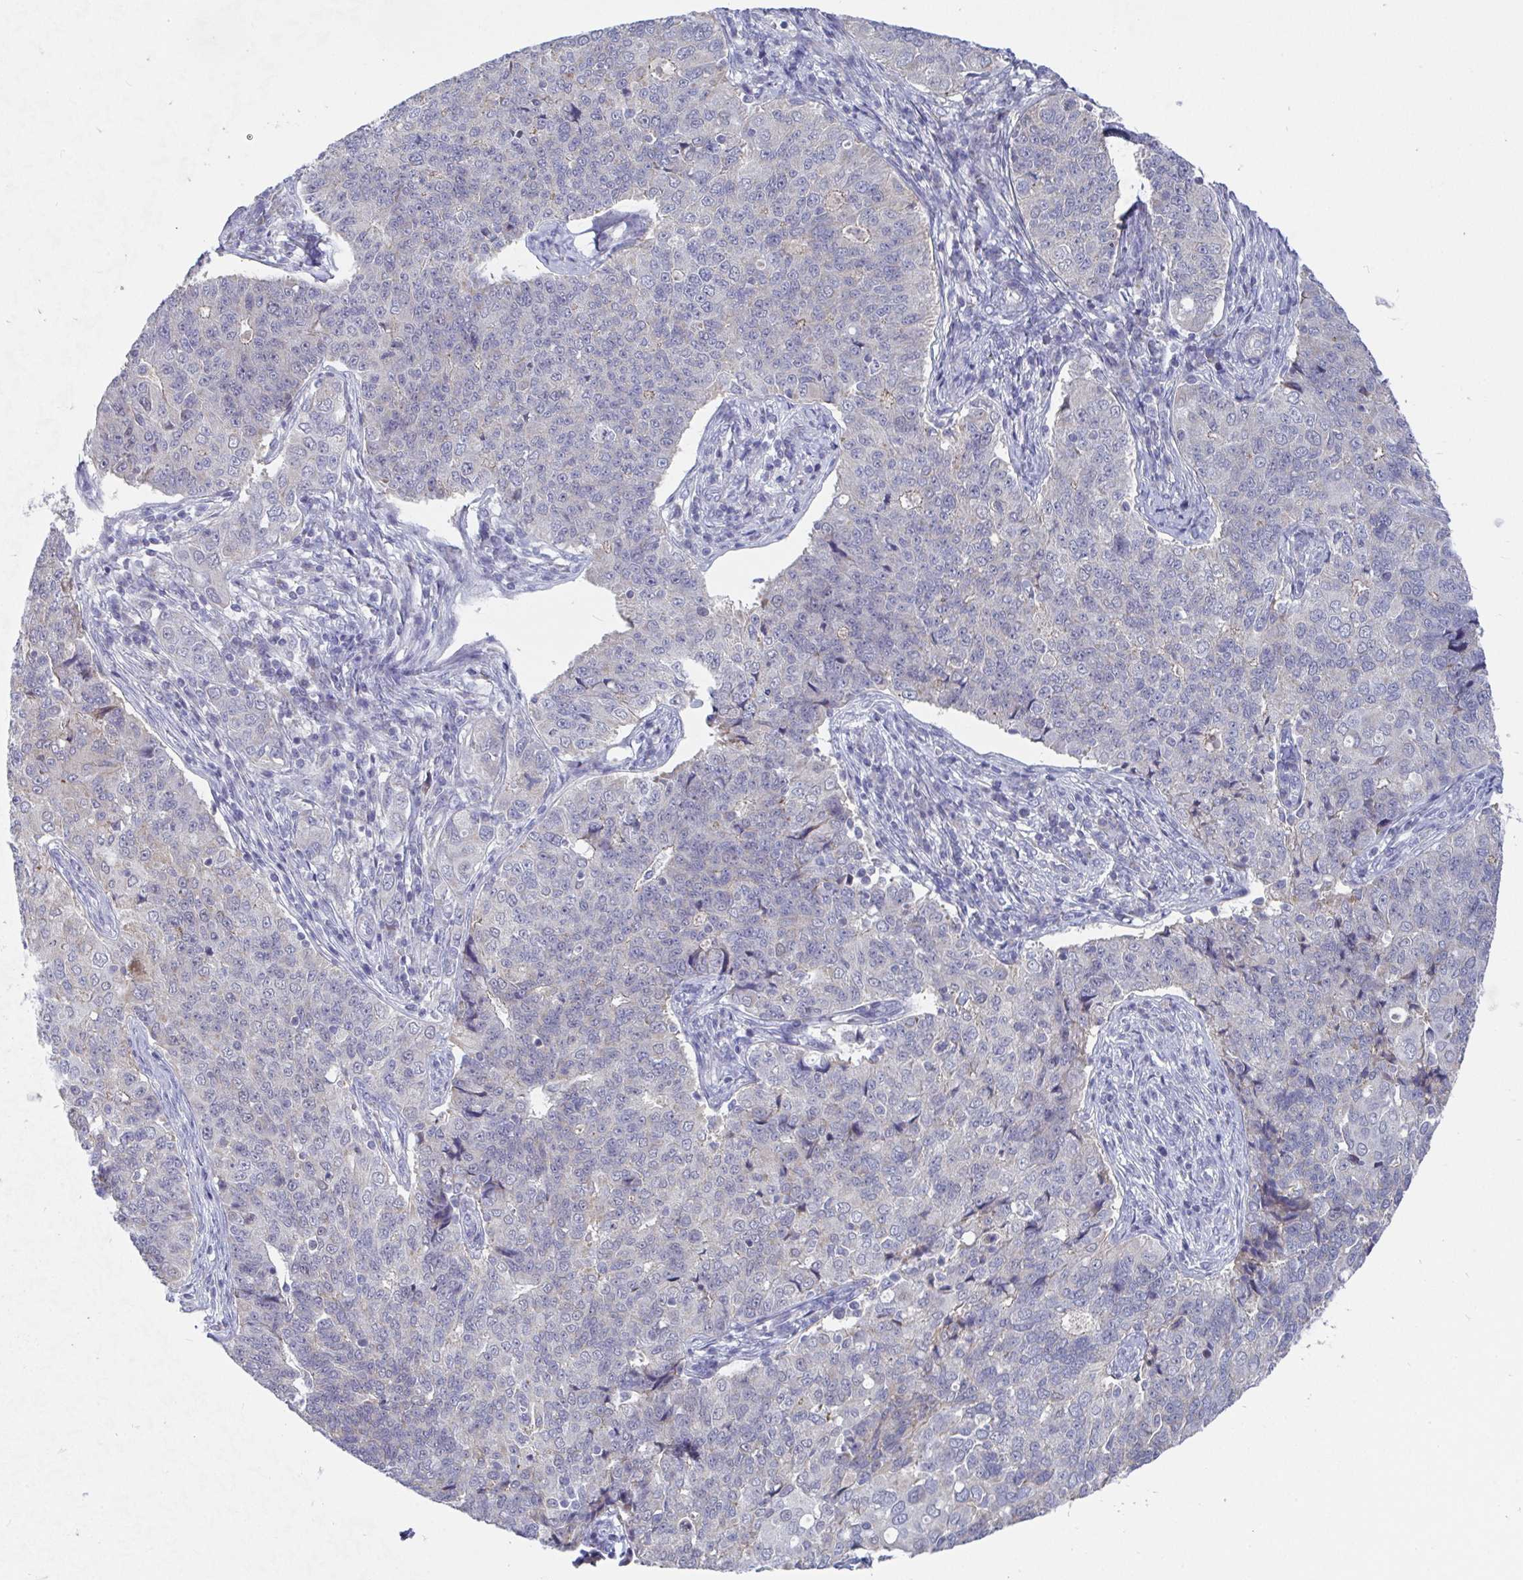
{"staining": {"intensity": "negative", "quantity": "none", "location": "none"}, "tissue": "endometrial cancer", "cell_type": "Tumor cells", "image_type": "cancer", "snomed": [{"axis": "morphology", "description": "Adenocarcinoma, NOS"}, {"axis": "topography", "description": "Endometrium"}], "caption": "The image shows no significant staining in tumor cells of endometrial cancer (adenocarcinoma).", "gene": "ATP5F1C", "patient": {"sex": "female", "age": 43}}